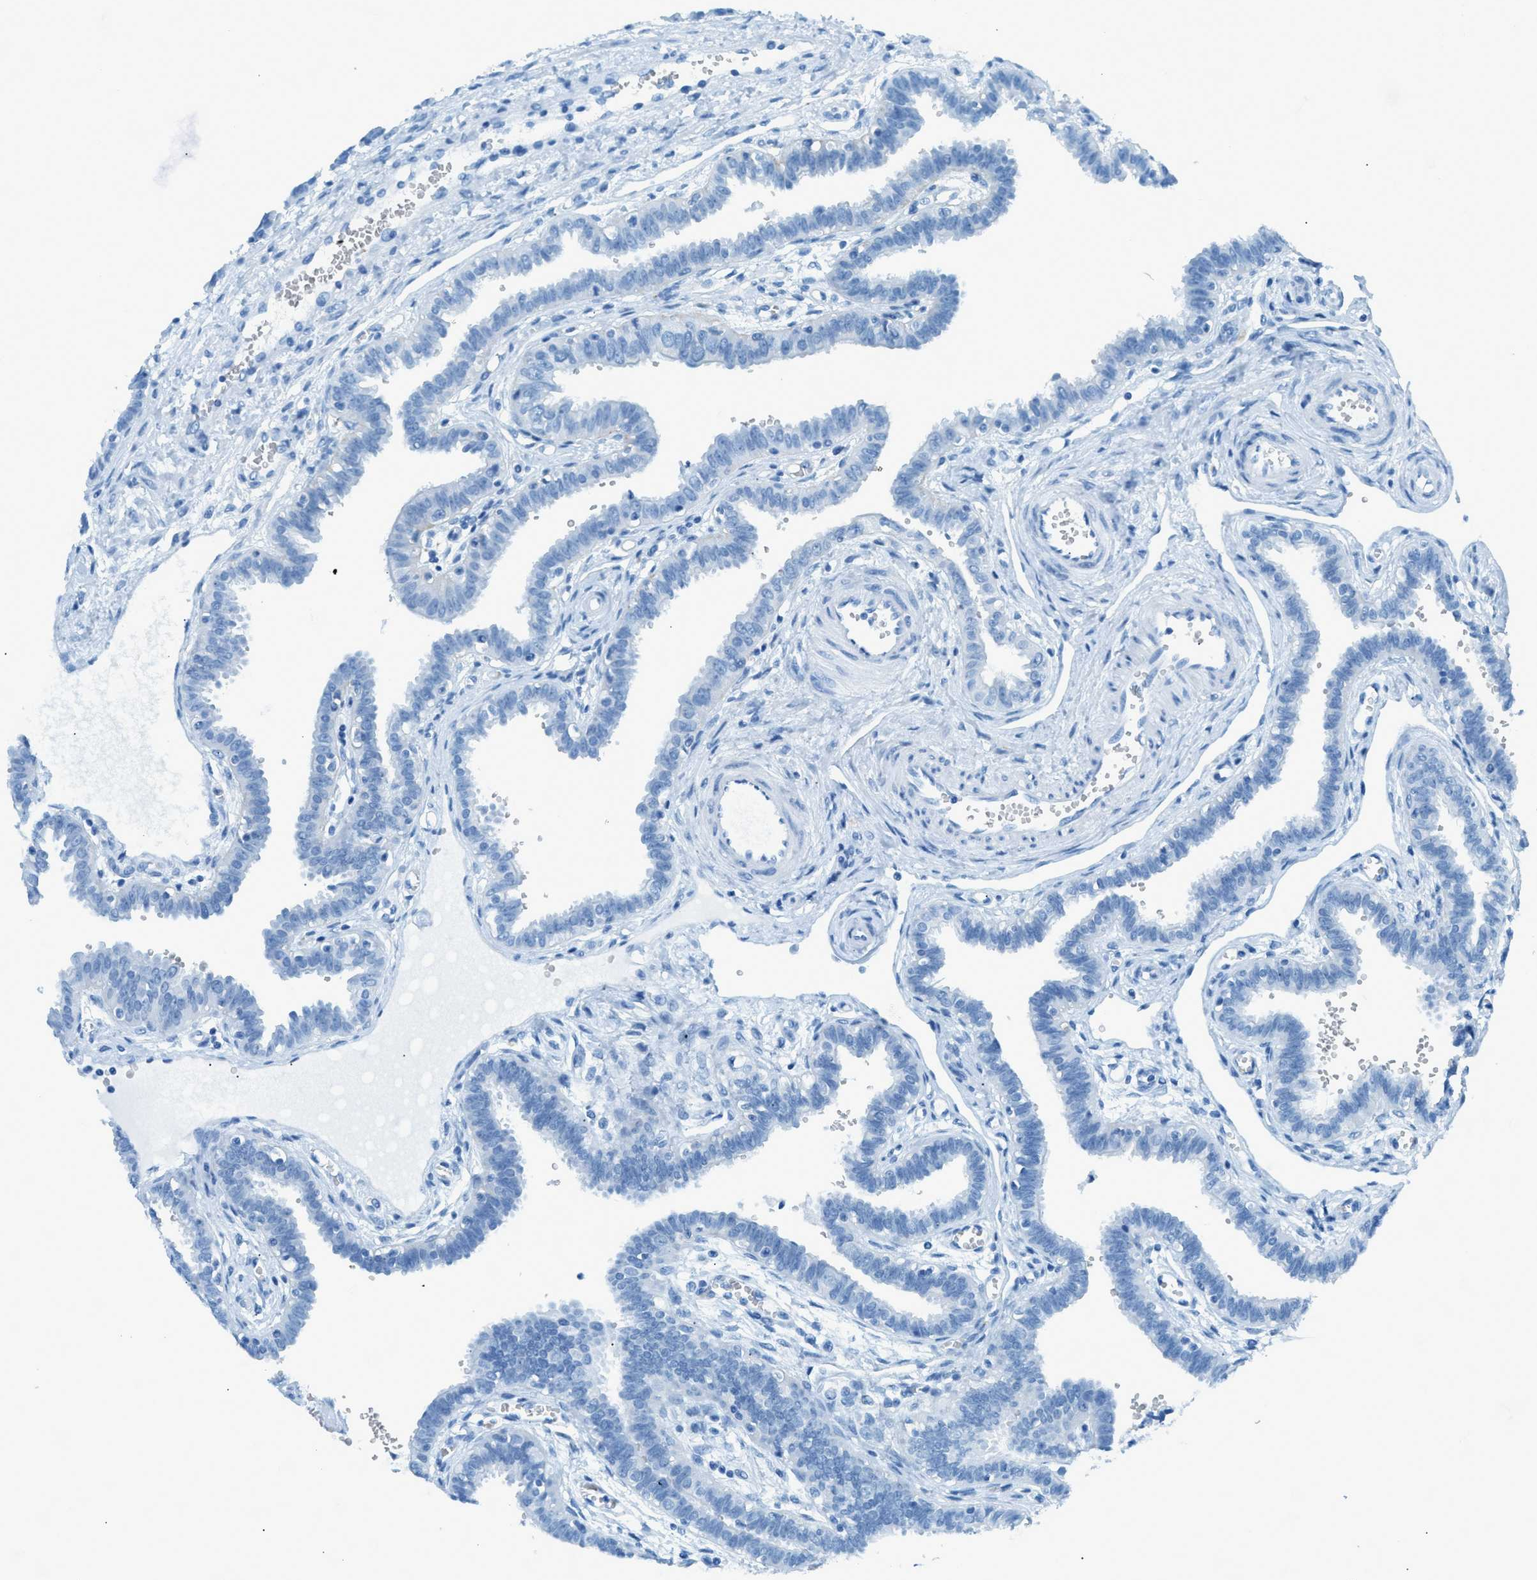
{"staining": {"intensity": "negative", "quantity": "none", "location": "none"}, "tissue": "fallopian tube", "cell_type": "Glandular cells", "image_type": "normal", "snomed": [{"axis": "morphology", "description": "Normal tissue, NOS"}, {"axis": "topography", "description": "Fallopian tube"}], "caption": "Immunohistochemistry of normal fallopian tube demonstrates no expression in glandular cells.", "gene": "C21orf62", "patient": {"sex": "female", "age": 32}}